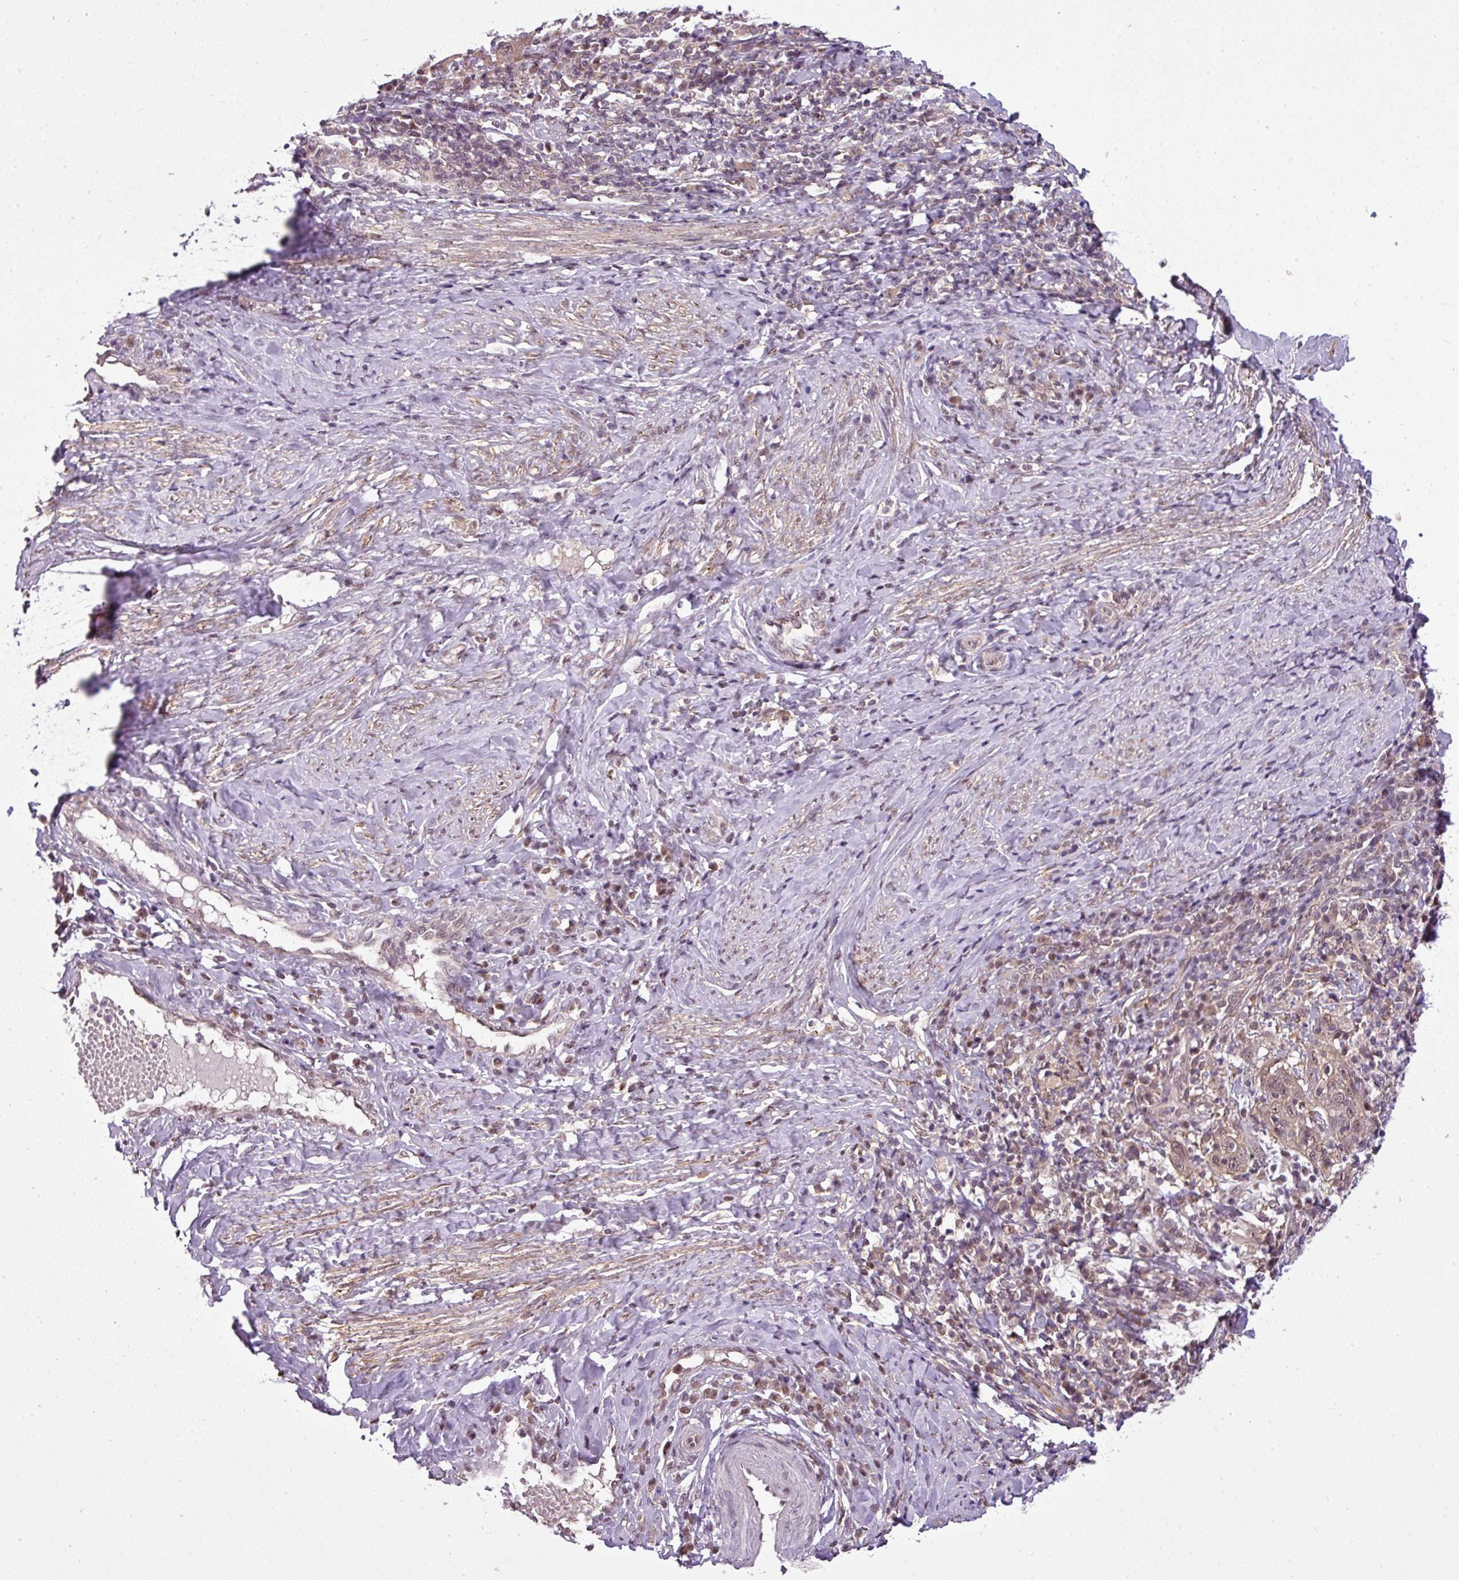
{"staining": {"intensity": "weak", "quantity": ">75%", "location": "cytoplasmic/membranous,nuclear"}, "tissue": "cervical cancer", "cell_type": "Tumor cells", "image_type": "cancer", "snomed": [{"axis": "morphology", "description": "Squamous cell carcinoma, NOS"}, {"axis": "topography", "description": "Cervix"}], "caption": "High-magnification brightfield microscopy of cervical cancer (squamous cell carcinoma) stained with DAB (brown) and counterstained with hematoxylin (blue). tumor cells exhibit weak cytoplasmic/membranous and nuclear staining is identified in approximately>75% of cells.", "gene": "MFHAS1", "patient": {"sex": "female", "age": 46}}